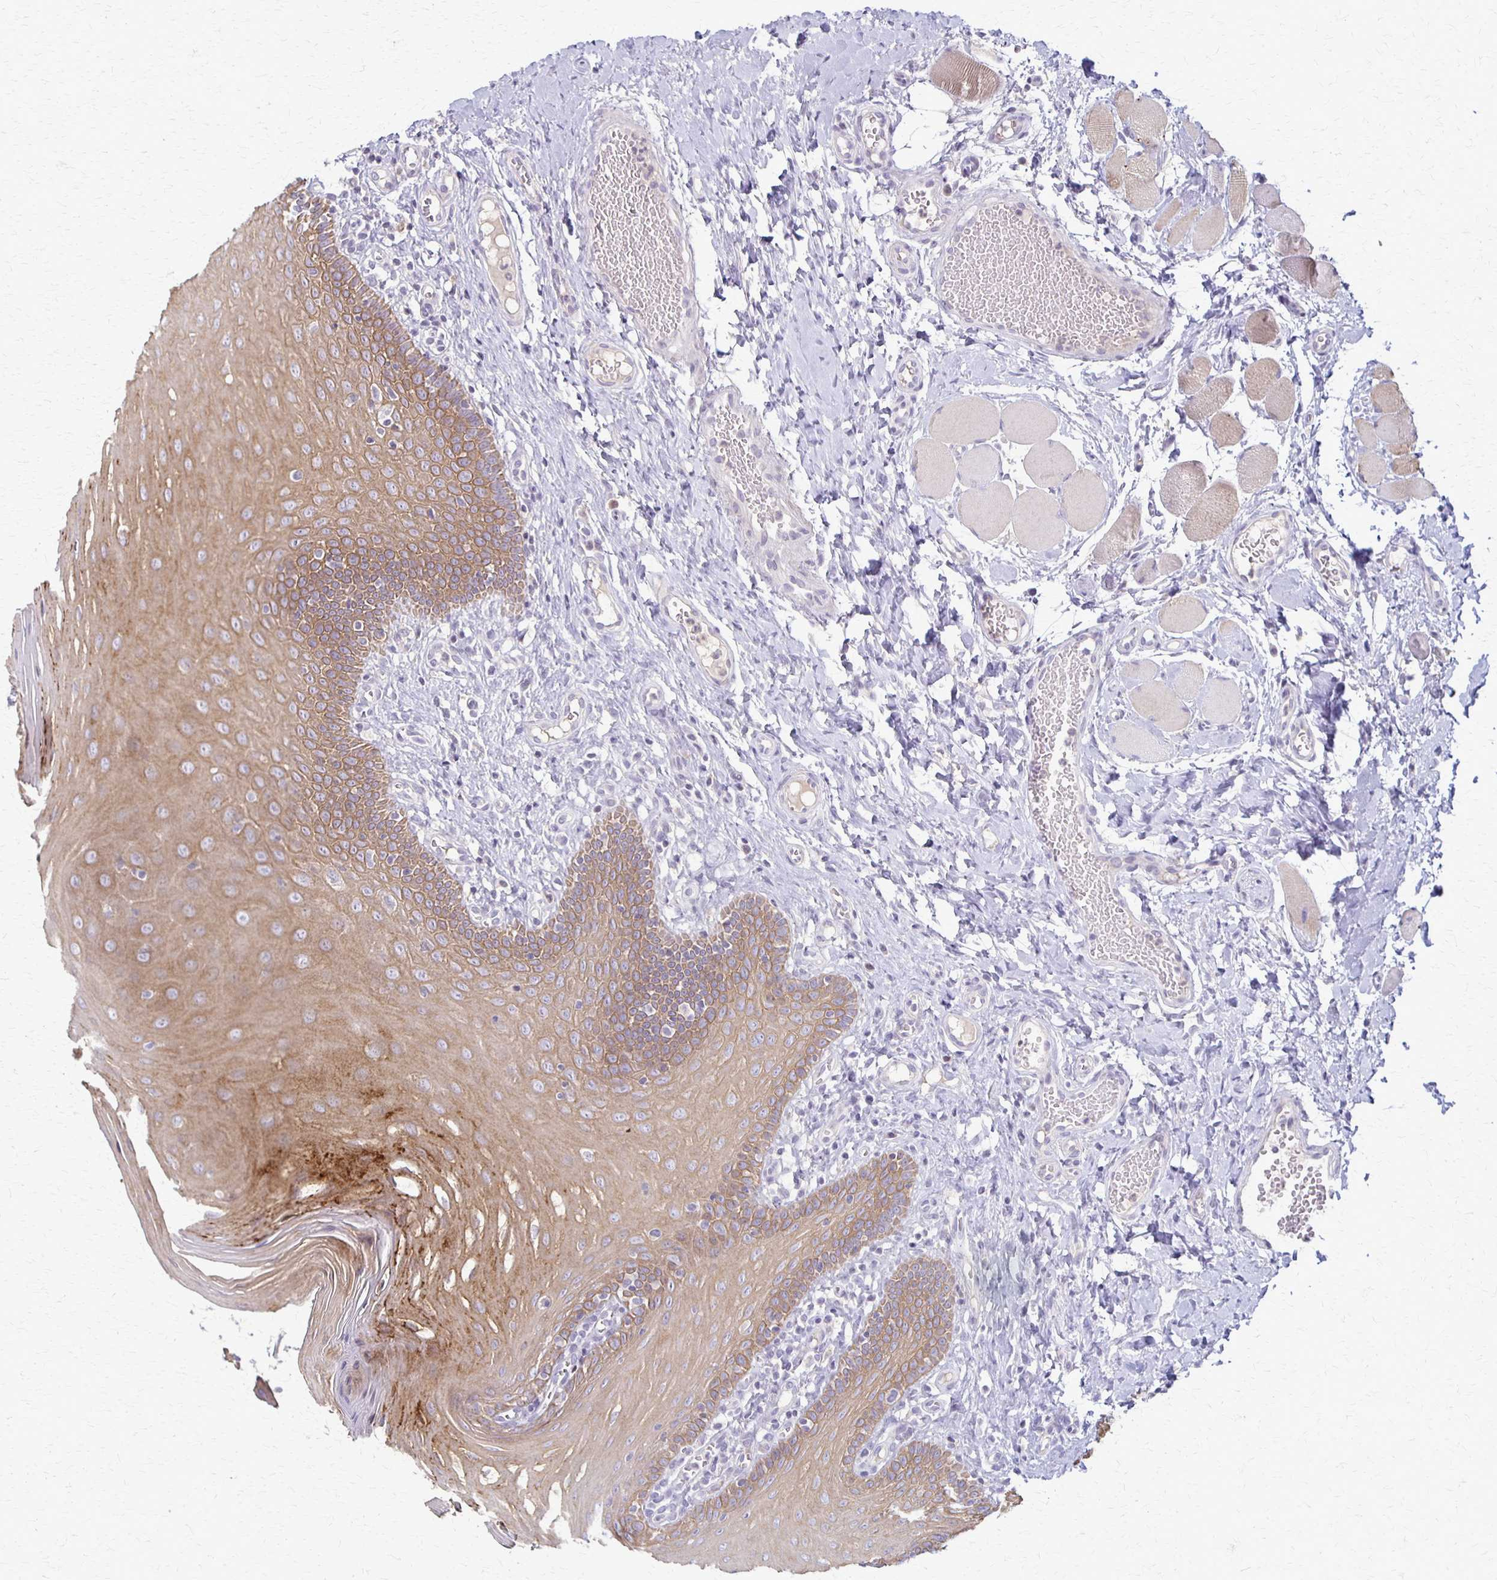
{"staining": {"intensity": "moderate", "quantity": ">75%", "location": "cytoplasmic/membranous"}, "tissue": "oral mucosa", "cell_type": "Squamous epithelial cells", "image_type": "normal", "snomed": [{"axis": "morphology", "description": "Normal tissue, NOS"}, {"axis": "topography", "description": "Oral tissue"}, {"axis": "topography", "description": "Tounge, NOS"}], "caption": "IHC of unremarkable oral mucosa demonstrates medium levels of moderate cytoplasmic/membranous positivity in approximately >75% of squamous epithelial cells.", "gene": "SLC35E2B", "patient": {"sex": "female", "age": 58}}